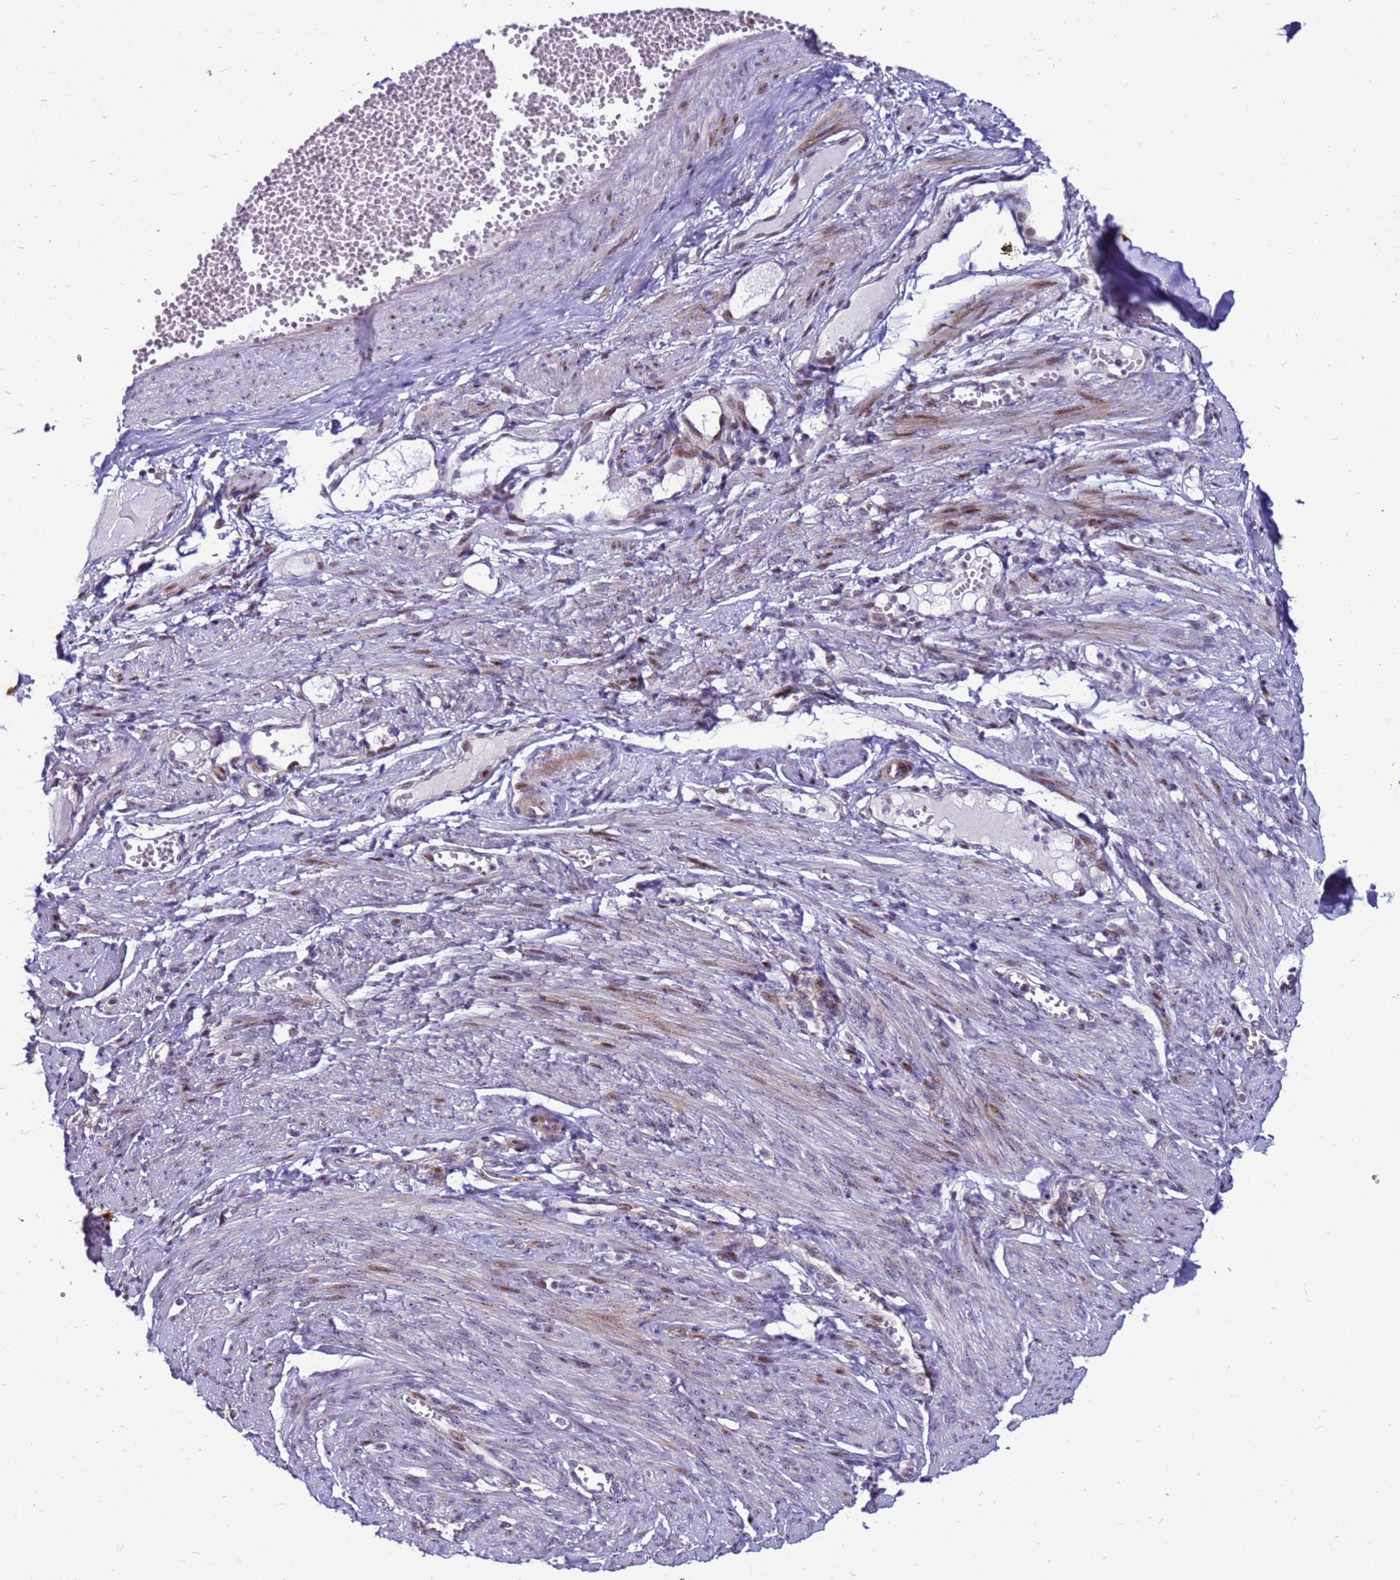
{"staining": {"intensity": "moderate", "quantity": ">75%", "location": "cytoplasmic/membranous"}, "tissue": "soft tissue", "cell_type": "Fibroblasts", "image_type": "normal", "snomed": [{"axis": "morphology", "description": "Normal tissue, NOS"}, {"axis": "topography", "description": "Smooth muscle"}, {"axis": "topography", "description": "Peripheral nerve tissue"}], "caption": "Immunohistochemistry micrograph of benign soft tissue: soft tissue stained using IHC displays medium levels of moderate protein expression localized specifically in the cytoplasmic/membranous of fibroblasts, appearing as a cytoplasmic/membranous brown color.", "gene": "RSPO1", "patient": {"sex": "female", "age": 39}}